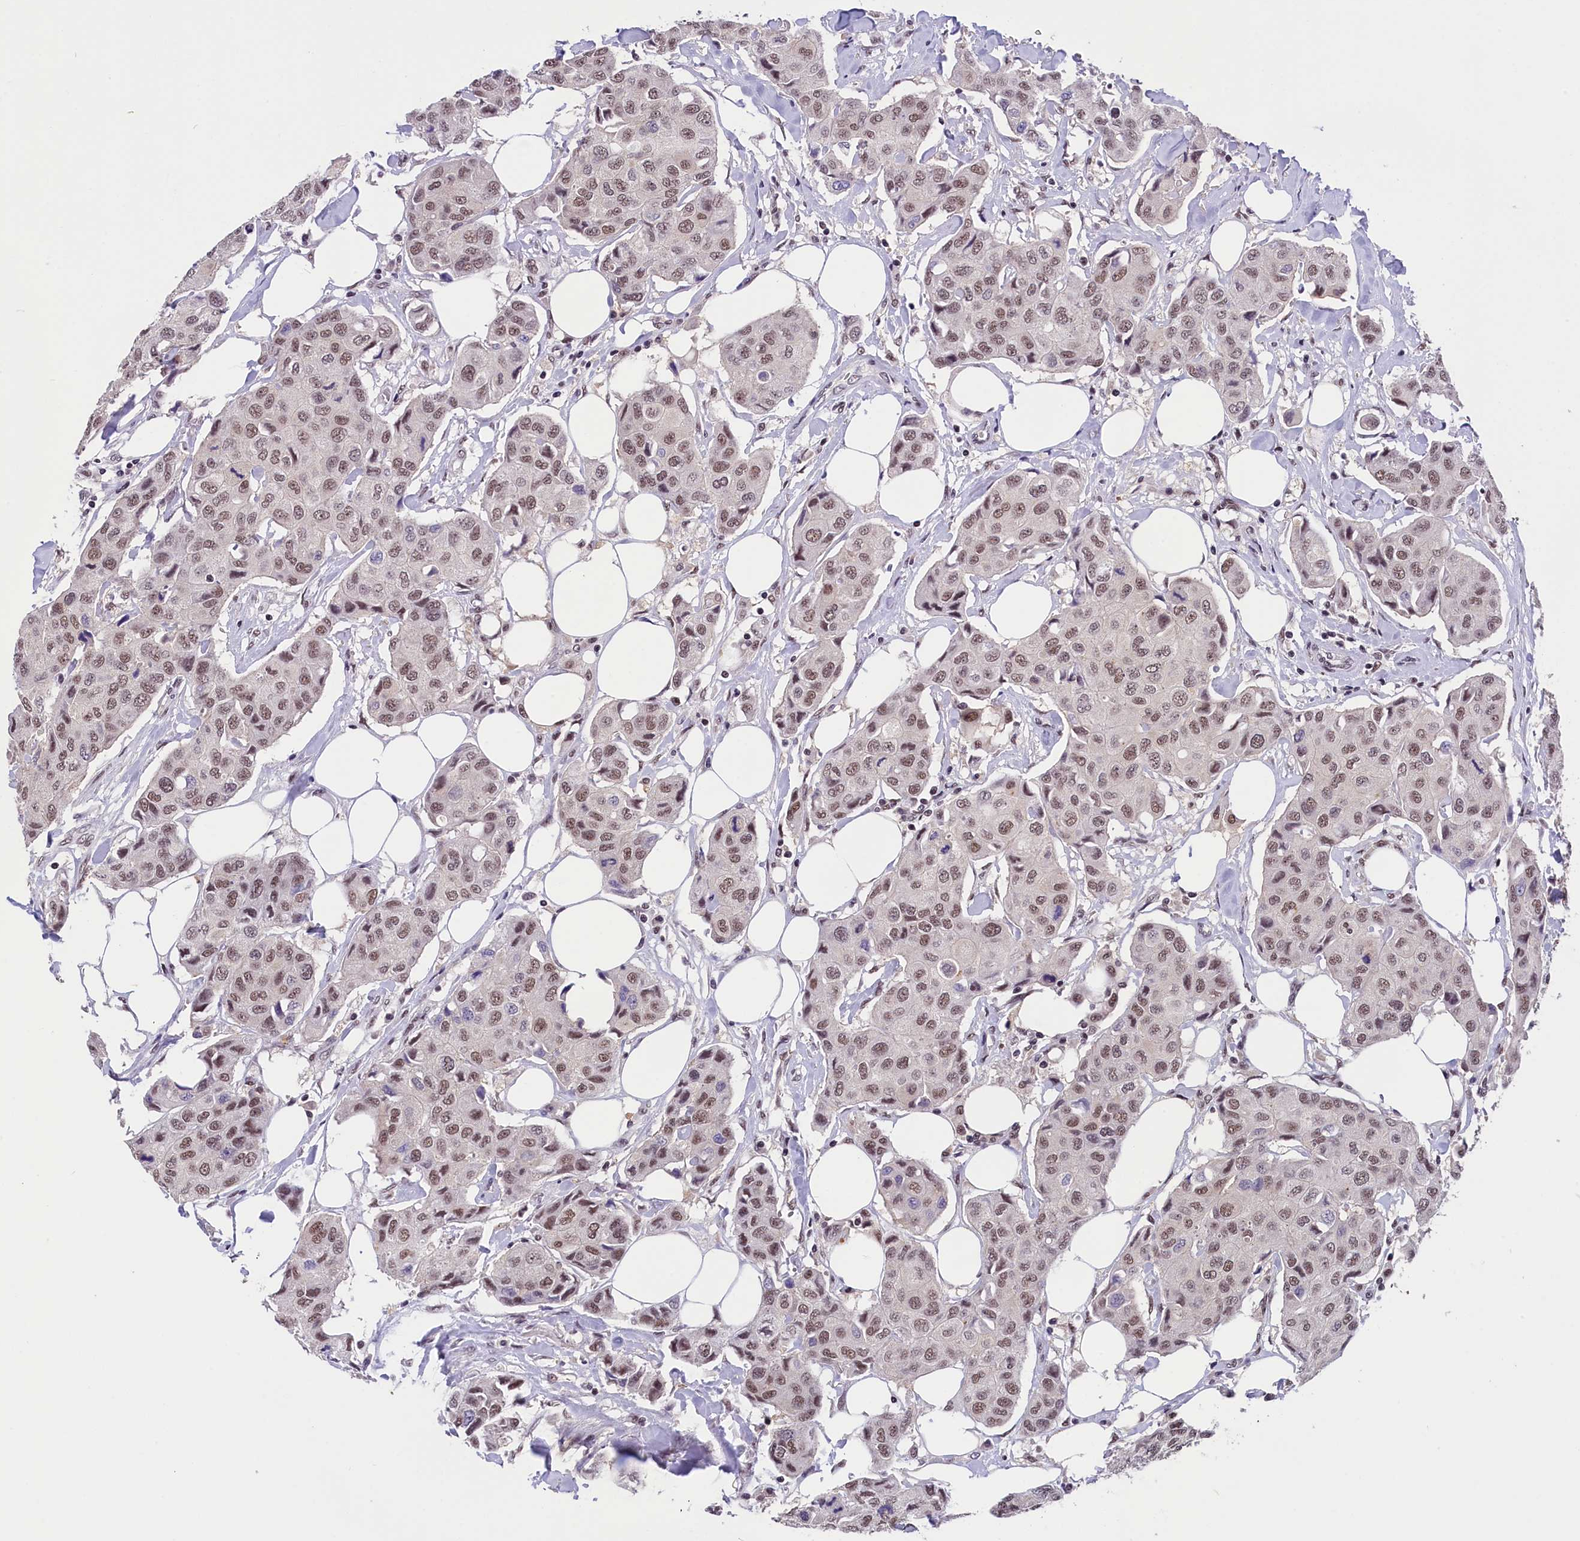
{"staining": {"intensity": "moderate", "quantity": ">75%", "location": "nuclear"}, "tissue": "breast cancer", "cell_type": "Tumor cells", "image_type": "cancer", "snomed": [{"axis": "morphology", "description": "Duct carcinoma"}, {"axis": "topography", "description": "Breast"}], "caption": "This photomicrograph exhibits breast cancer (invasive ductal carcinoma) stained with immunohistochemistry (IHC) to label a protein in brown. The nuclear of tumor cells show moderate positivity for the protein. Nuclei are counter-stained blue.", "gene": "ZC3H4", "patient": {"sex": "female", "age": 80}}